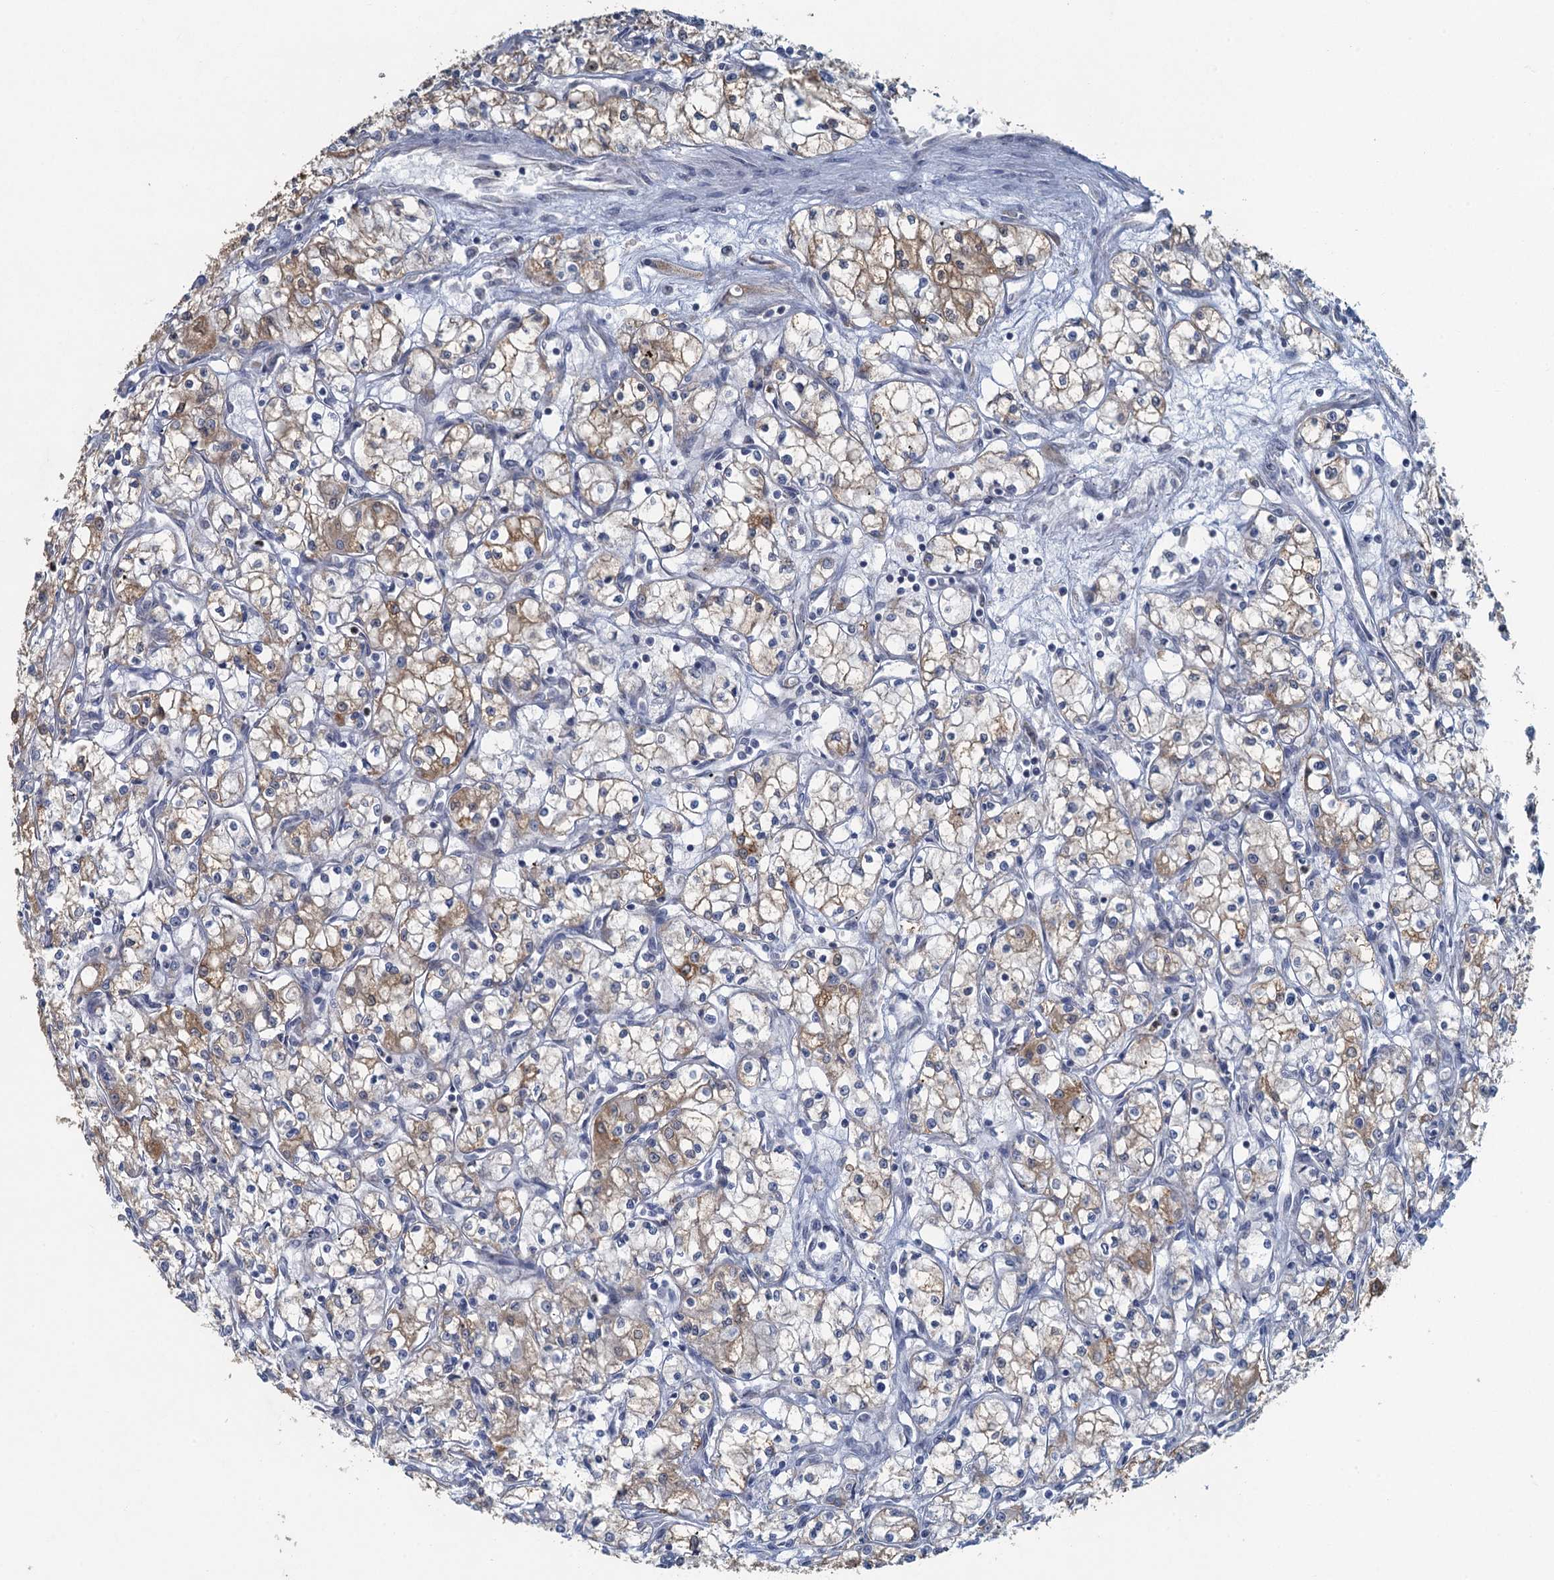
{"staining": {"intensity": "moderate", "quantity": "25%-75%", "location": "cytoplasmic/membranous"}, "tissue": "renal cancer", "cell_type": "Tumor cells", "image_type": "cancer", "snomed": [{"axis": "morphology", "description": "Adenocarcinoma, NOS"}, {"axis": "topography", "description": "Kidney"}], "caption": "Immunohistochemistry histopathology image of neoplastic tissue: renal cancer (adenocarcinoma) stained using immunohistochemistry (IHC) shows medium levels of moderate protein expression localized specifically in the cytoplasmic/membranous of tumor cells, appearing as a cytoplasmic/membranous brown color.", "gene": "TEX35", "patient": {"sex": "male", "age": 59}}